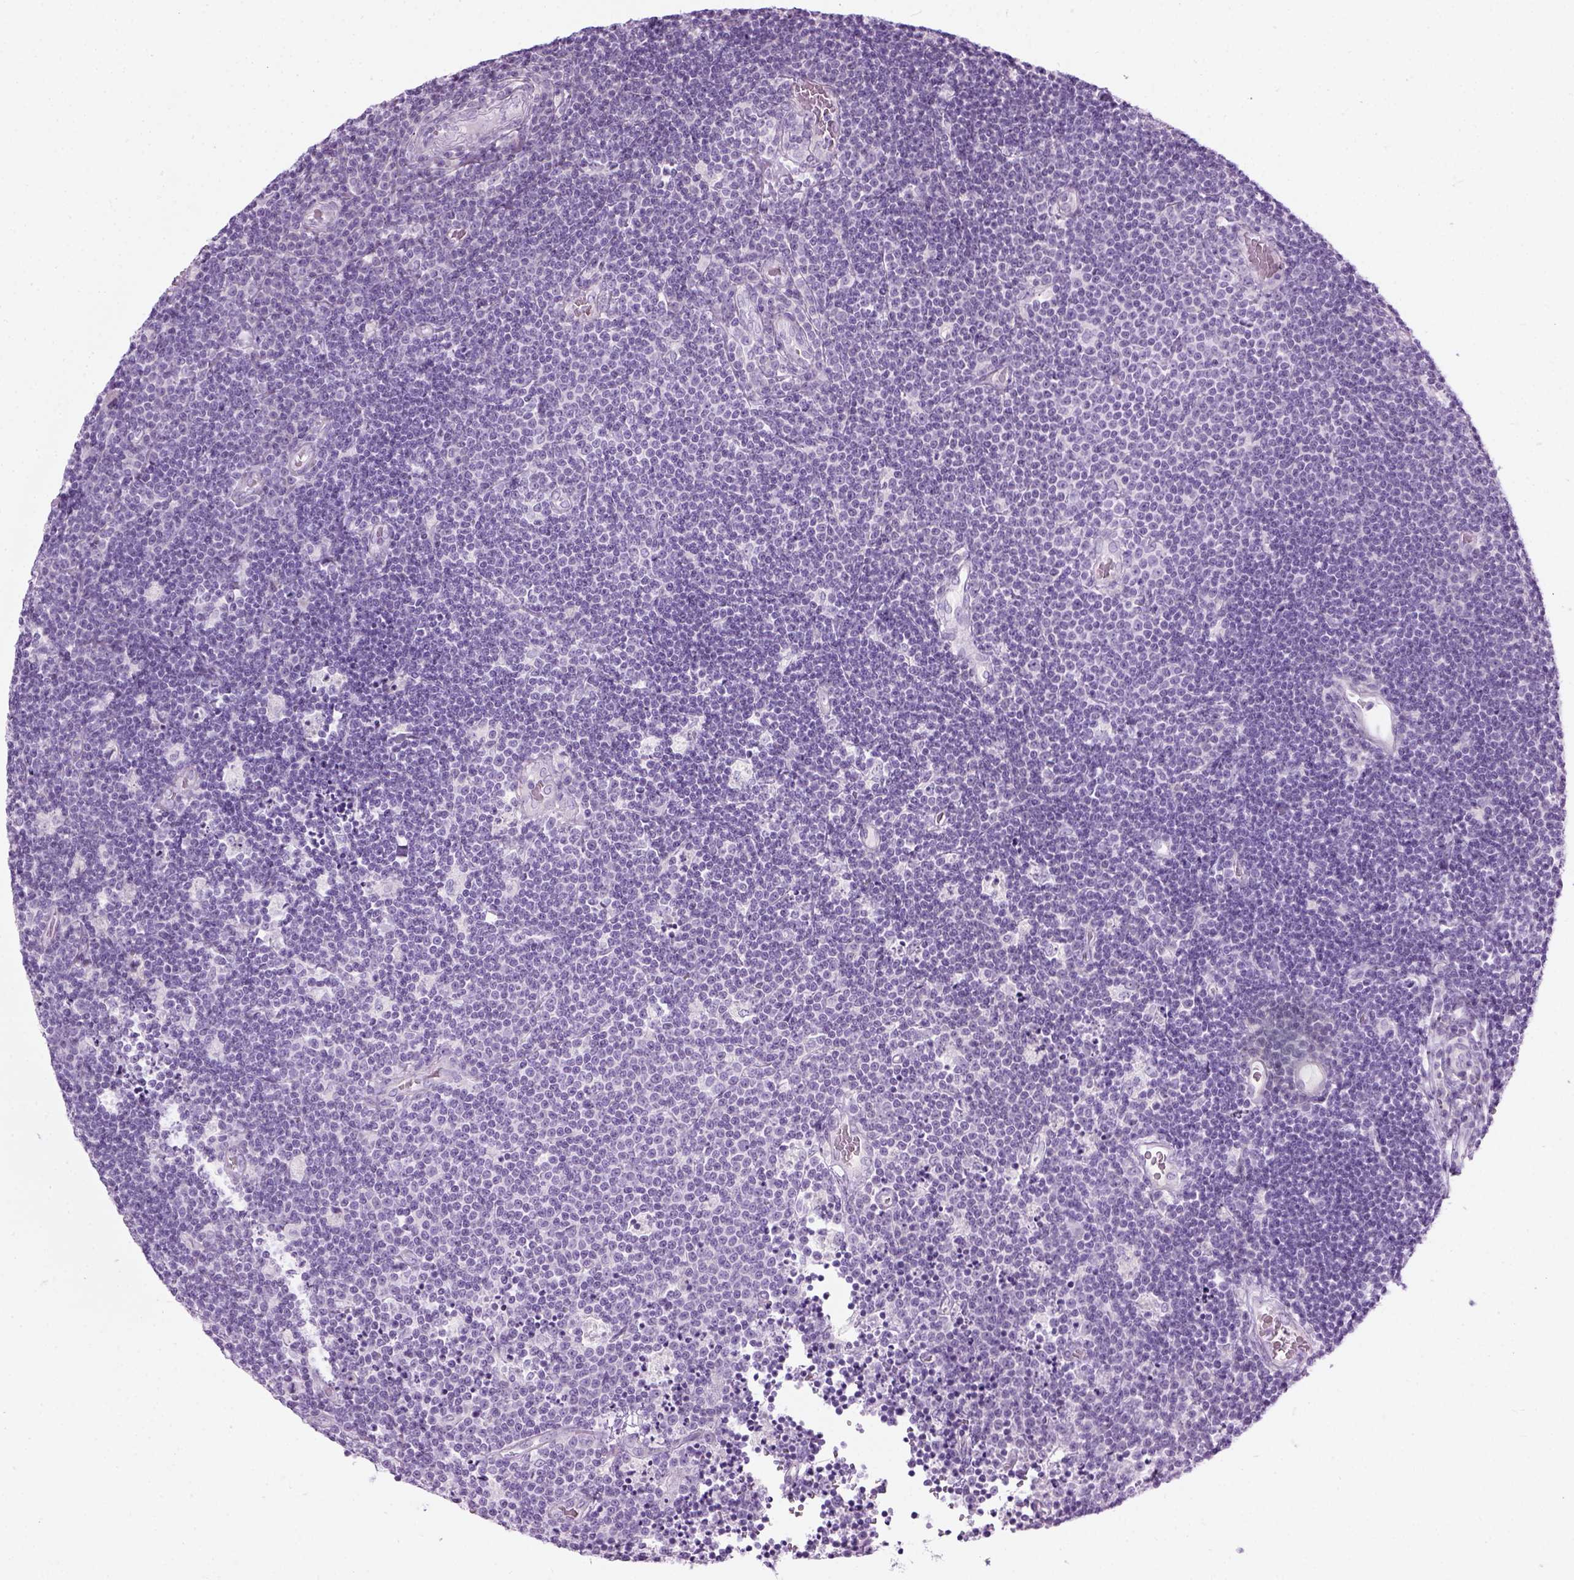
{"staining": {"intensity": "negative", "quantity": "none", "location": "none"}, "tissue": "lymphoma", "cell_type": "Tumor cells", "image_type": "cancer", "snomed": [{"axis": "morphology", "description": "Malignant lymphoma, non-Hodgkin's type, Low grade"}, {"axis": "topography", "description": "Brain"}], "caption": "Lymphoma was stained to show a protein in brown. There is no significant staining in tumor cells. (Brightfield microscopy of DAB (3,3'-diaminobenzidine) immunohistochemistry (IHC) at high magnification).", "gene": "CIBAR2", "patient": {"sex": "female", "age": 66}}